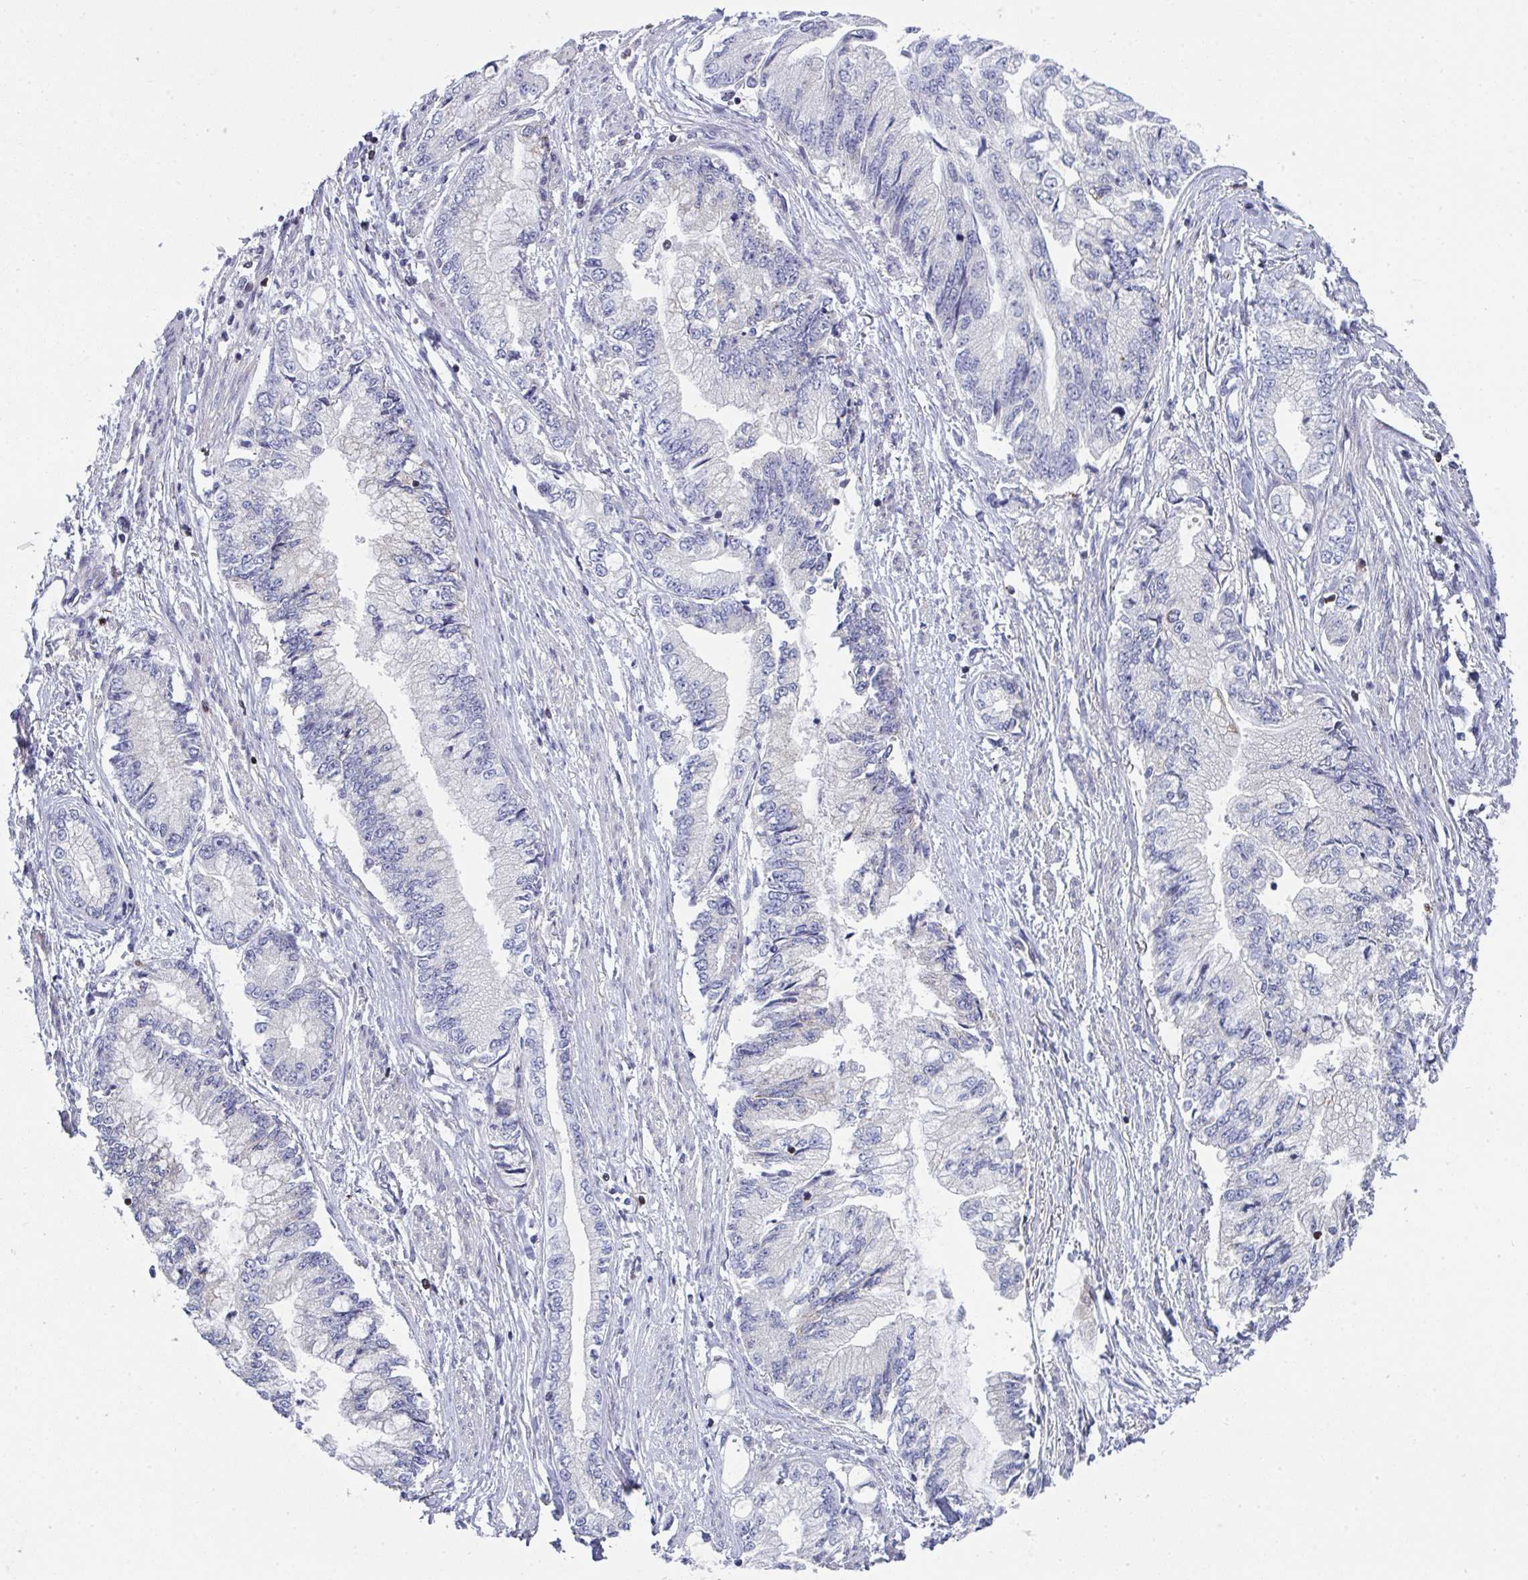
{"staining": {"intensity": "negative", "quantity": "none", "location": "none"}, "tissue": "stomach cancer", "cell_type": "Tumor cells", "image_type": "cancer", "snomed": [{"axis": "morphology", "description": "Adenocarcinoma, NOS"}, {"axis": "topography", "description": "Stomach, upper"}], "caption": "Protein analysis of stomach cancer (adenocarcinoma) displays no significant positivity in tumor cells. (DAB (3,3'-diaminobenzidine) IHC with hematoxylin counter stain).", "gene": "AOC2", "patient": {"sex": "female", "age": 74}}